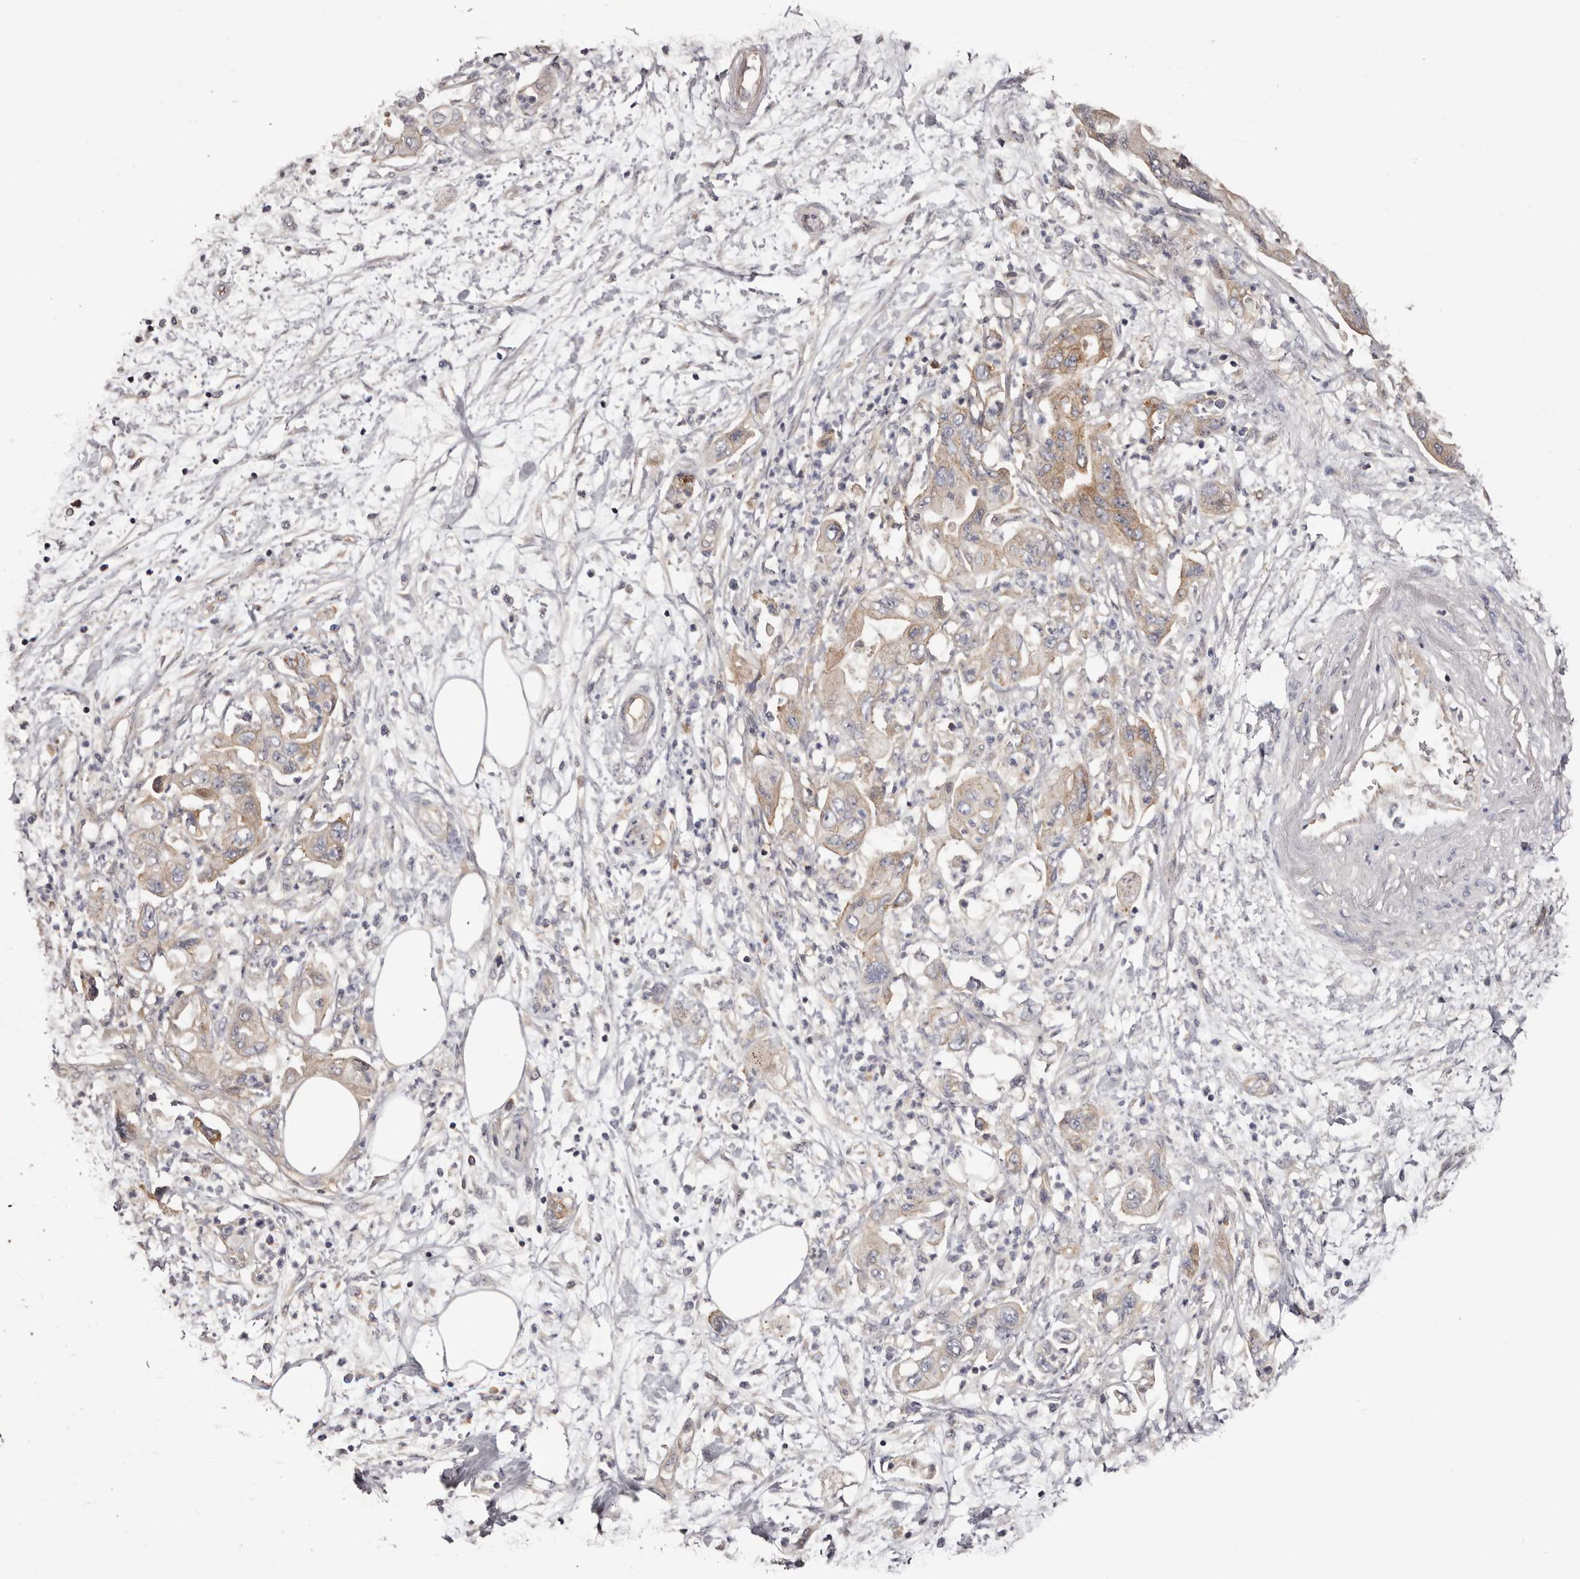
{"staining": {"intensity": "weak", "quantity": ">75%", "location": "cytoplasmic/membranous"}, "tissue": "pancreatic cancer", "cell_type": "Tumor cells", "image_type": "cancer", "snomed": [{"axis": "morphology", "description": "Adenocarcinoma, NOS"}, {"axis": "topography", "description": "Pancreas"}], "caption": "IHC staining of pancreatic cancer (adenocarcinoma), which demonstrates low levels of weak cytoplasmic/membranous positivity in approximately >75% of tumor cells indicating weak cytoplasmic/membranous protein staining. The staining was performed using DAB (brown) for protein detection and nuclei were counterstained in hematoxylin (blue).", "gene": "LTV1", "patient": {"sex": "female", "age": 73}}